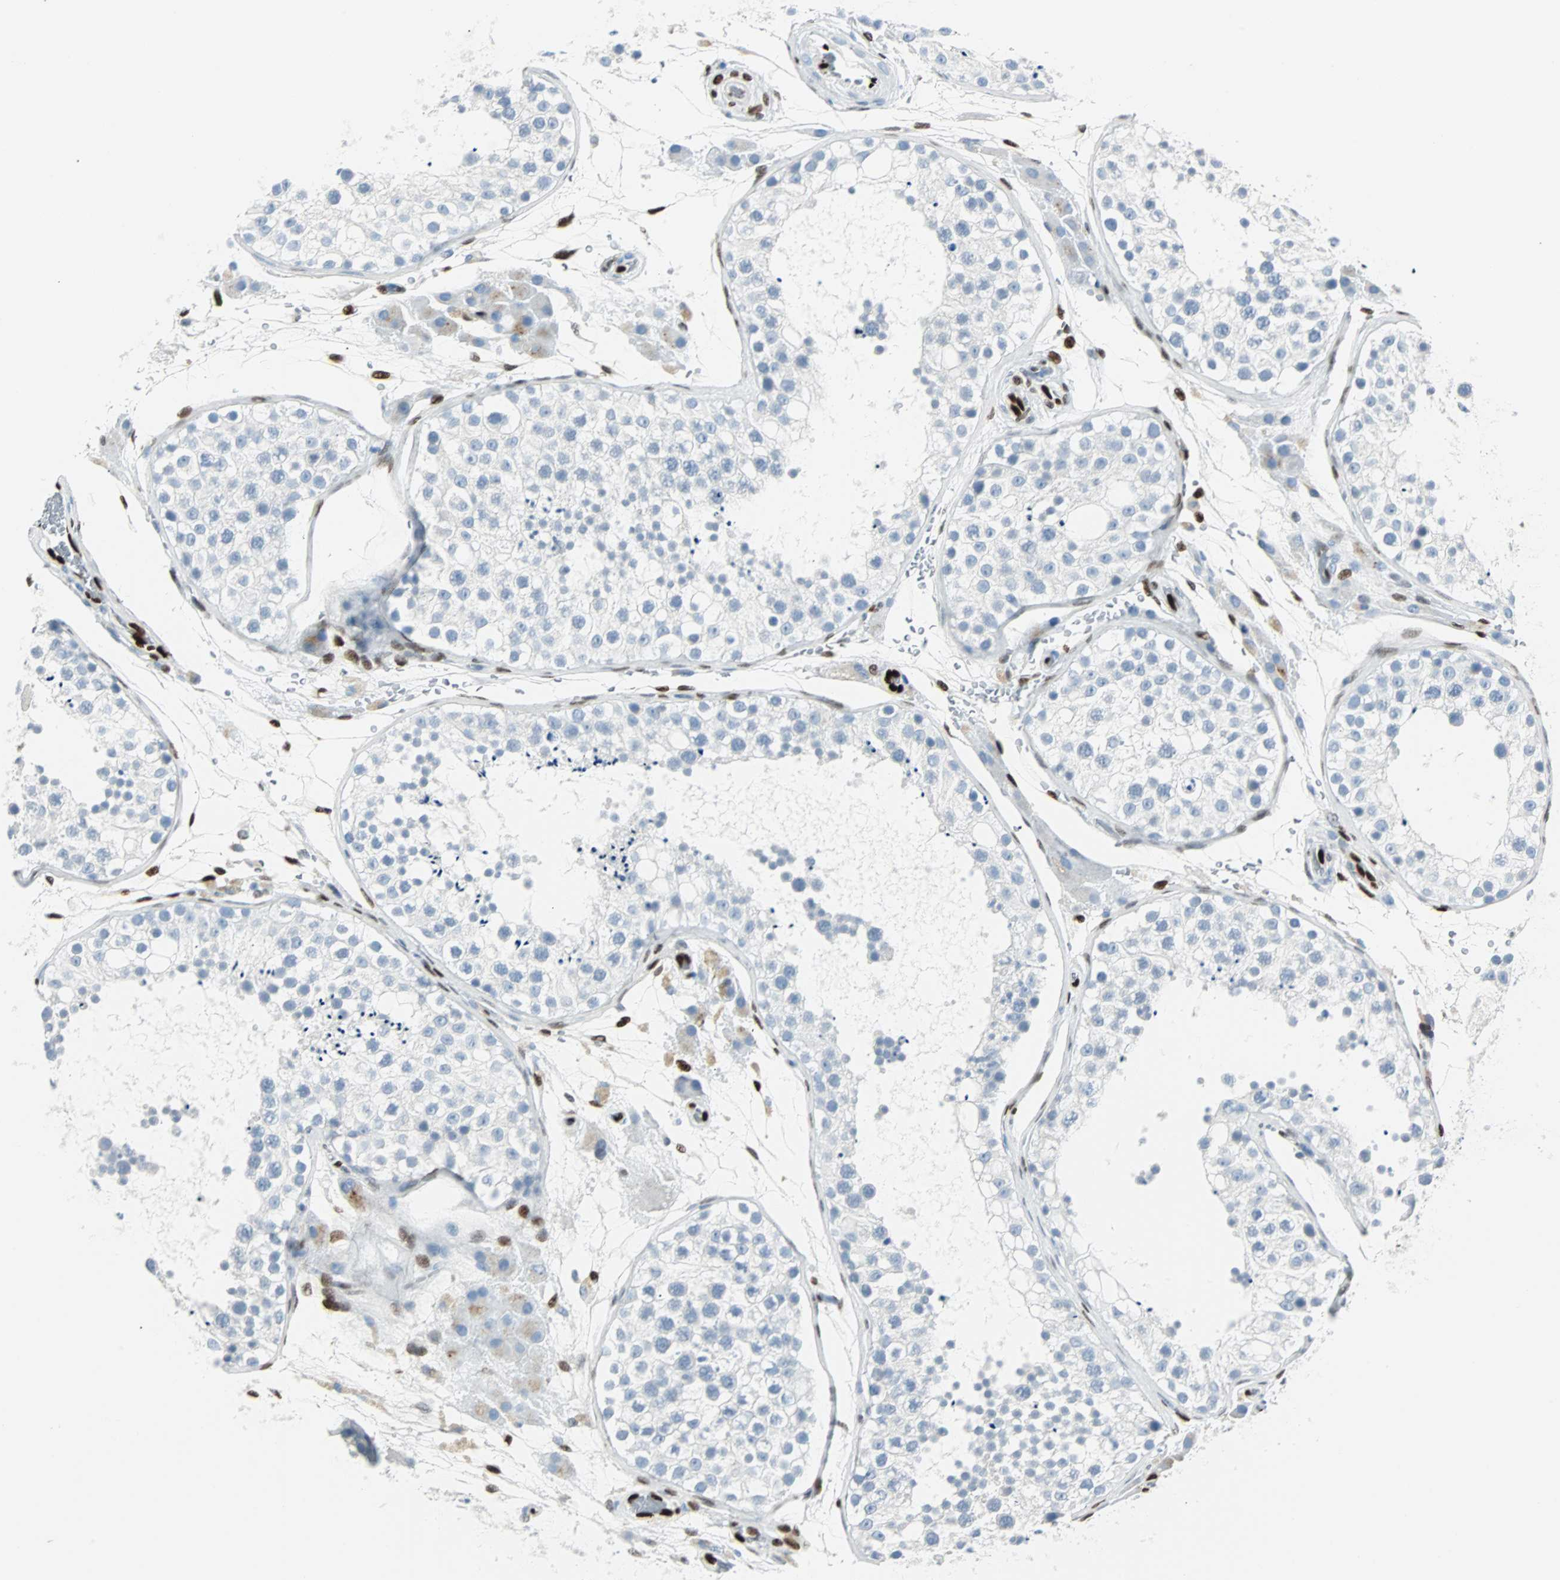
{"staining": {"intensity": "negative", "quantity": "none", "location": "none"}, "tissue": "testis", "cell_type": "Cells in seminiferous ducts", "image_type": "normal", "snomed": [{"axis": "morphology", "description": "Normal tissue, NOS"}, {"axis": "topography", "description": "Testis"}], "caption": "An IHC photomicrograph of benign testis is shown. There is no staining in cells in seminiferous ducts of testis. (DAB (3,3'-diaminobenzidine) immunohistochemistry (IHC) visualized using brightfield microscopy, high magnification).", "gene": "IL33", "patient": {"sex": "male", "age": 26}}